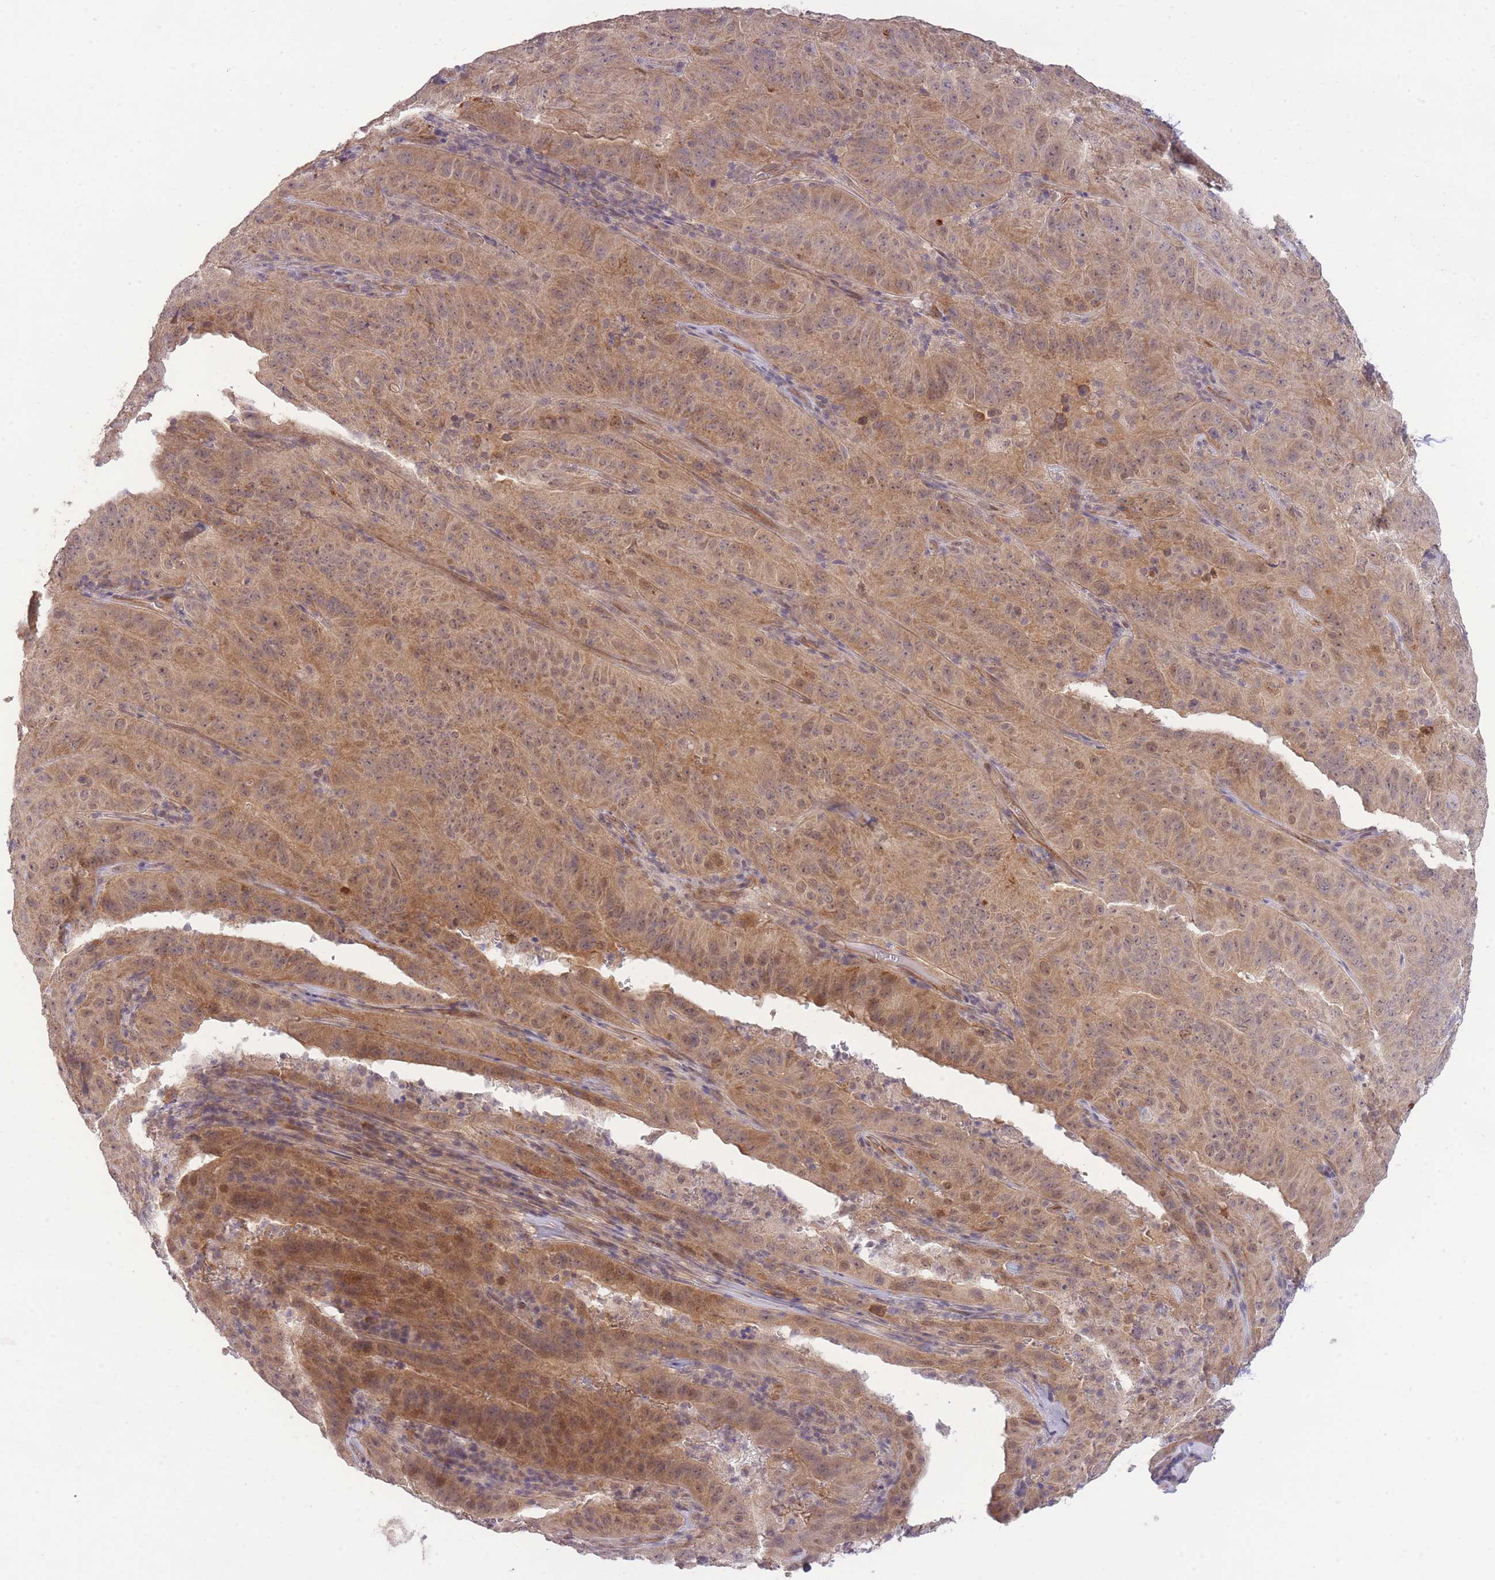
{"staining": {"intensity": "moderate", "quantity": ">75%", "location": "cytoplasmic/membranous"}, "tissue": "pancreatic cancer", "cell_type": "Tumor cells", "image_type": "cancer", "snomed": [{"axis": "morphology", "description": "Adenocarcinoma, NOS"}, {"axis": "topography", "description": "Pancreas"}], "caption": "Pancreatic cancer (adenocarcinoma) stained with DAB (3,3'-diaminobenzidine) immunohistochemistry shows medium levels of moderate cytoplasmic/membranous staining in approximately >75% of tumor cells.", "gene": "ELOA2", "patient": {"sex": "male", "age": 63}}